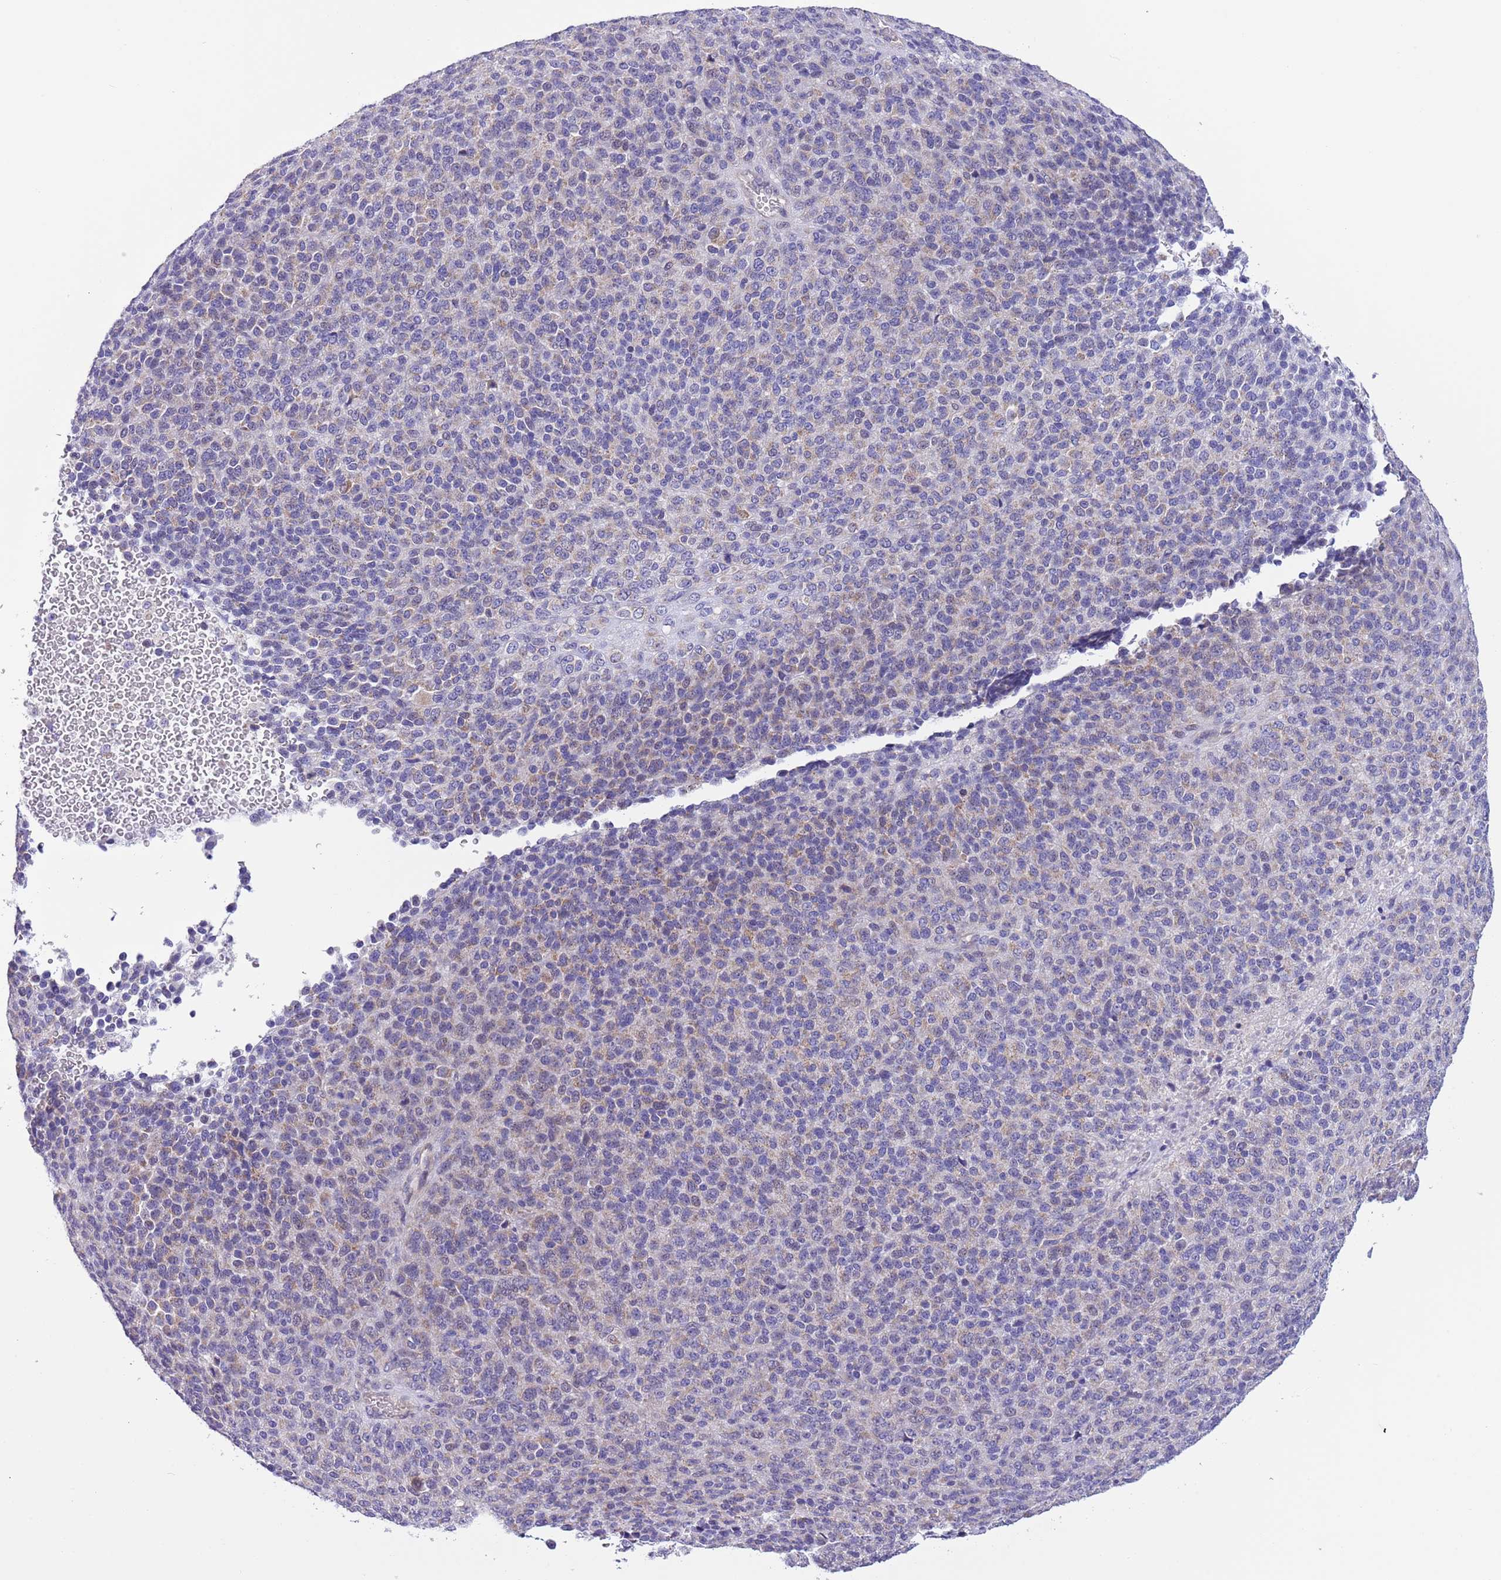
{"staining": {"intensity": "weak", "quantity": "<25%", "location": "cytoplasmic/membranous"}, "tissue": "melanoma", "cell_type": "Tumor cells", "image_type": "cancer", "snomed": [{"axis": "morphology", "description": "Malignant melanoma, Metastatic site"}, {"axis": "topography", "description": "Brain"}], "caption": "Malignant melanoma (metastatic site) stained for a protein using immunohistochemistry demonstrates no expression tumor cells.", "gene": "NET1", "patient": {"sex": "female", "age": 56}}